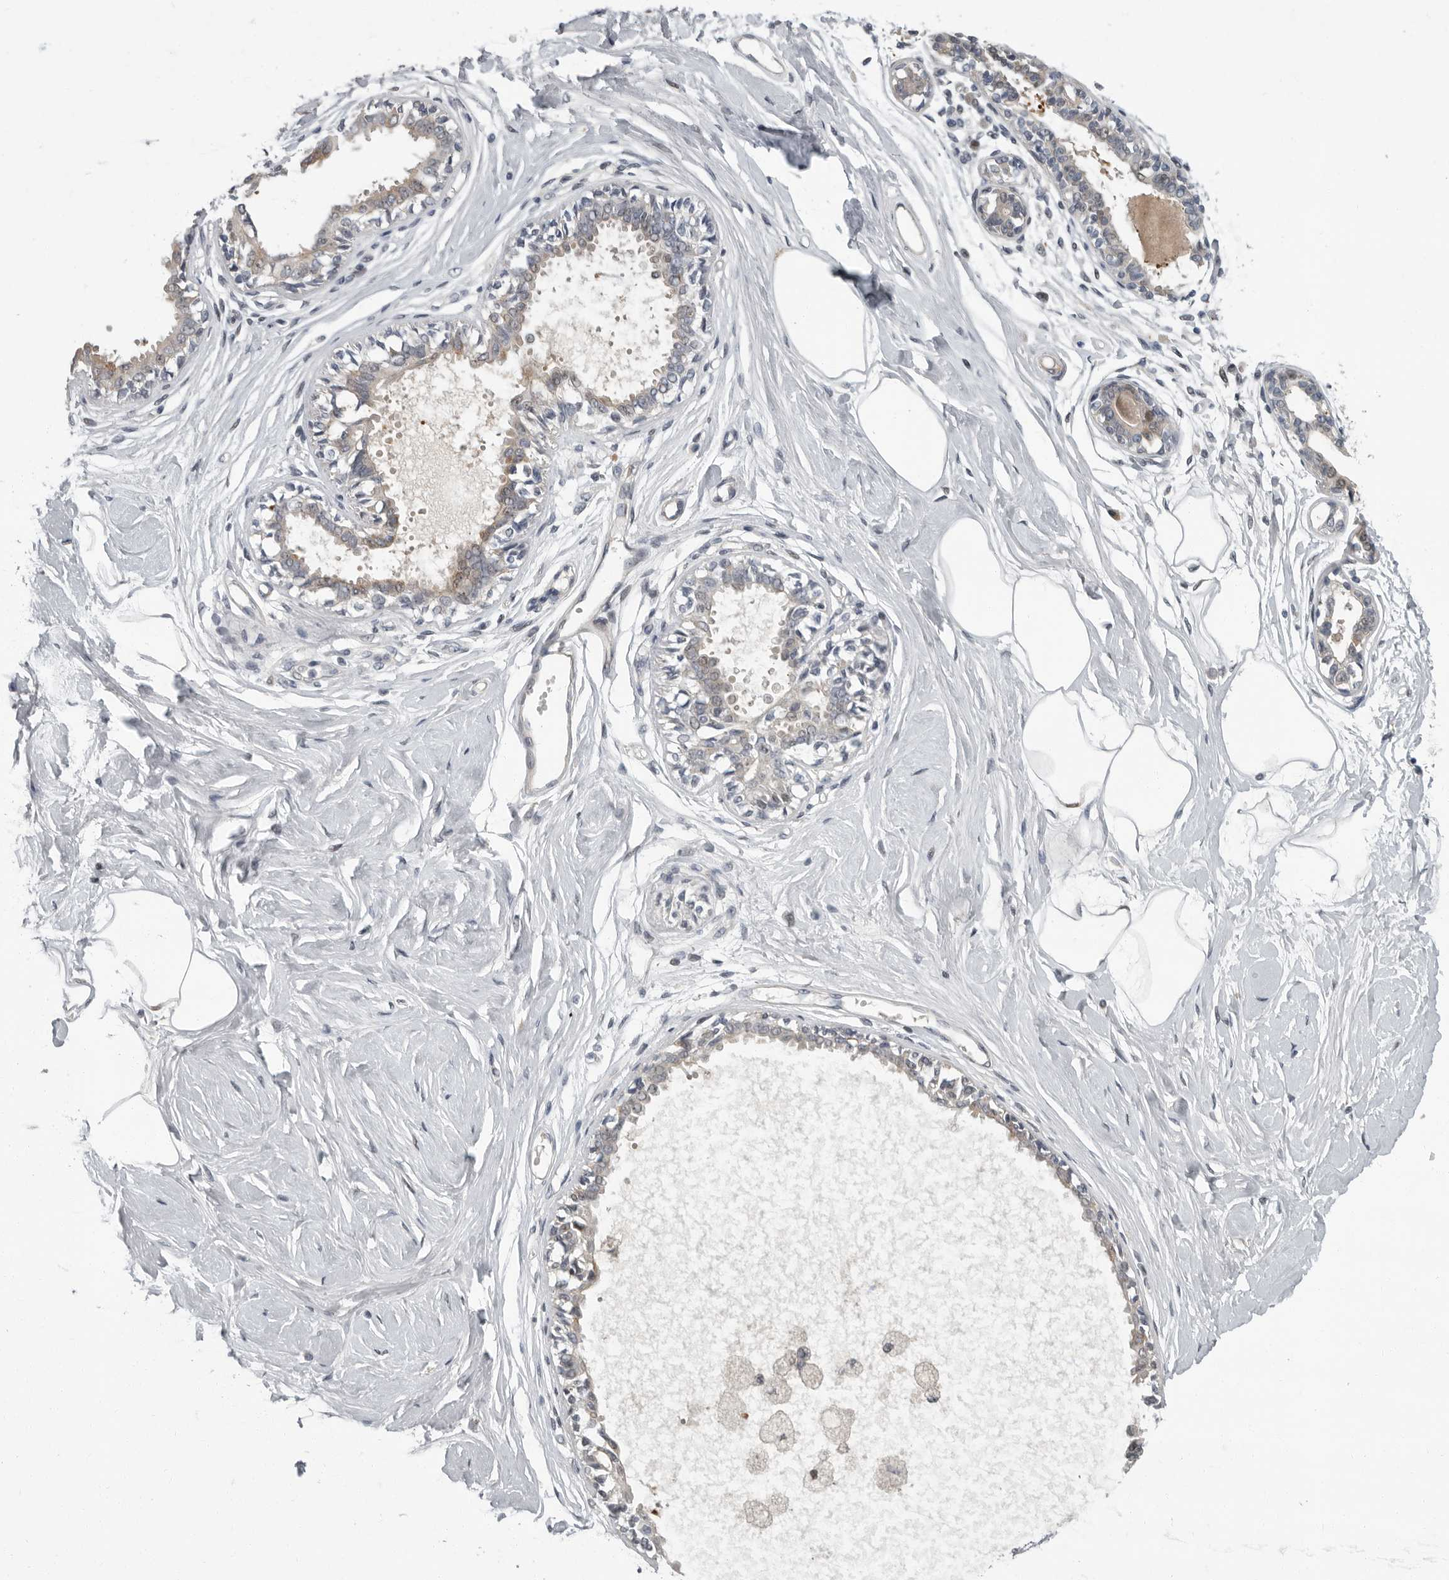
{"staining": {"intensity": "negative", "quantity": "none", "location": "none"}, "tissue": "breast", "cell_type": "Adipocytes", "image_type": "normal", "snomed": [{"axis": "morphology", "description": "Normal tissue, NOS"}, {"axis": "topography", "description": "Breast"}], "caption": "Photomicrograph shows no protein positivity in adipocytes of normal breast.", "gene": "PDE7A", "patient": {"sex": "female", "age": 45}}